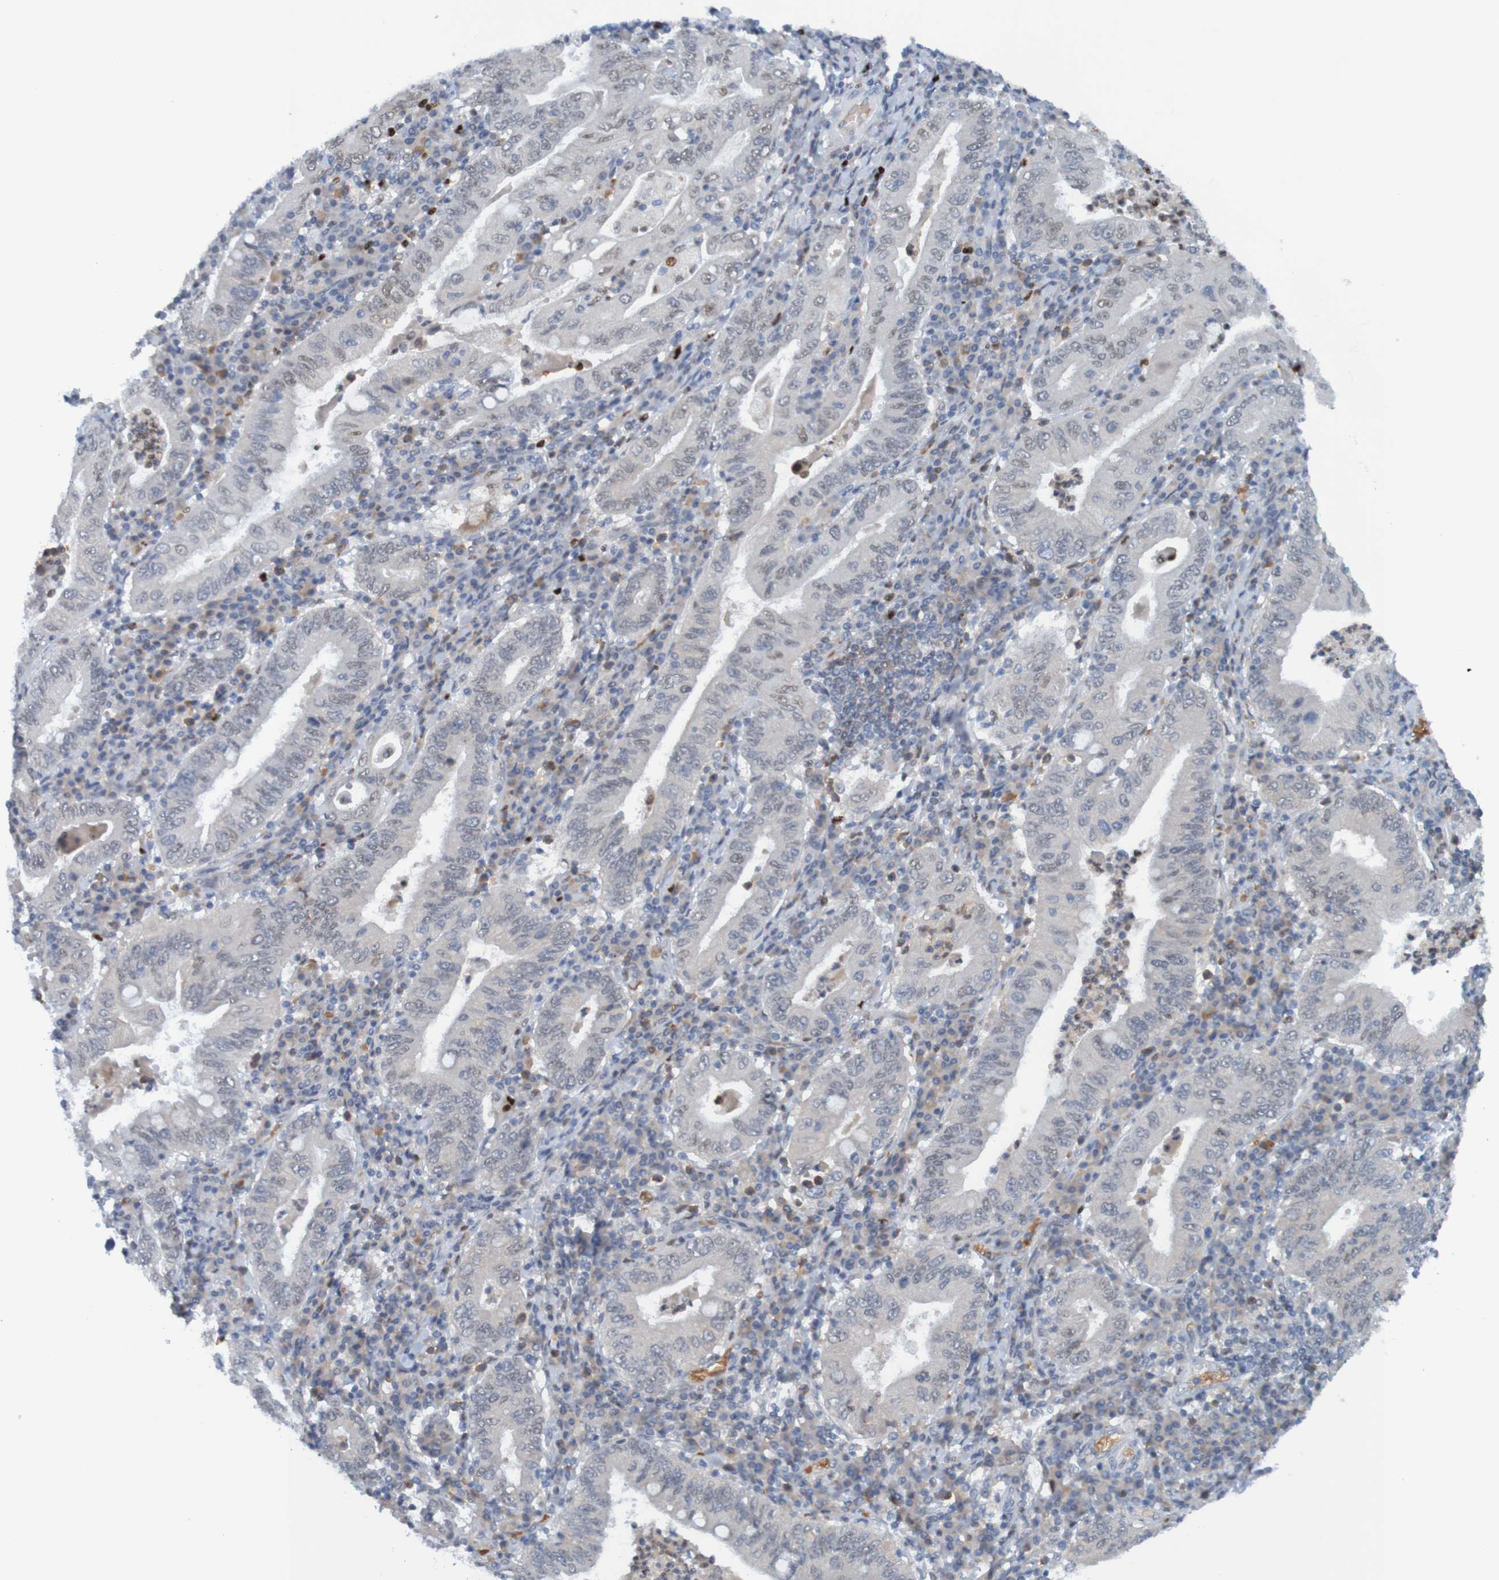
{"staining": {"intensity": "negative", "quantity": "none", "location": "none"}, "tissue": "stomach cancer", "cell_type": "Tumor cells", "image_type": "cancer", "snomed": [{"axis": "morphology", "description": "Normal tissue, NOS"}, {"axis": "morphology", "description": "Adenocarcinoma, NOS"}, {"axis": "topography", "description": "Esophagus"}, {"axis": "topography", "description": "Stomach, upper"}, {"axis": "topography", "description": "Peripheral nerve tissue"}], "caption": "Stomach adenocarcinoma was stained to show a protein in brown. There is no significant staining in tumor cells. Brightfield microscopy of immunohistochemistry (IHC) stained with DAB (brown) and hematoxylin (blue), captured at high magnification.", "gene": "USP36", "patient": {"sex": "male", "age": 62}}